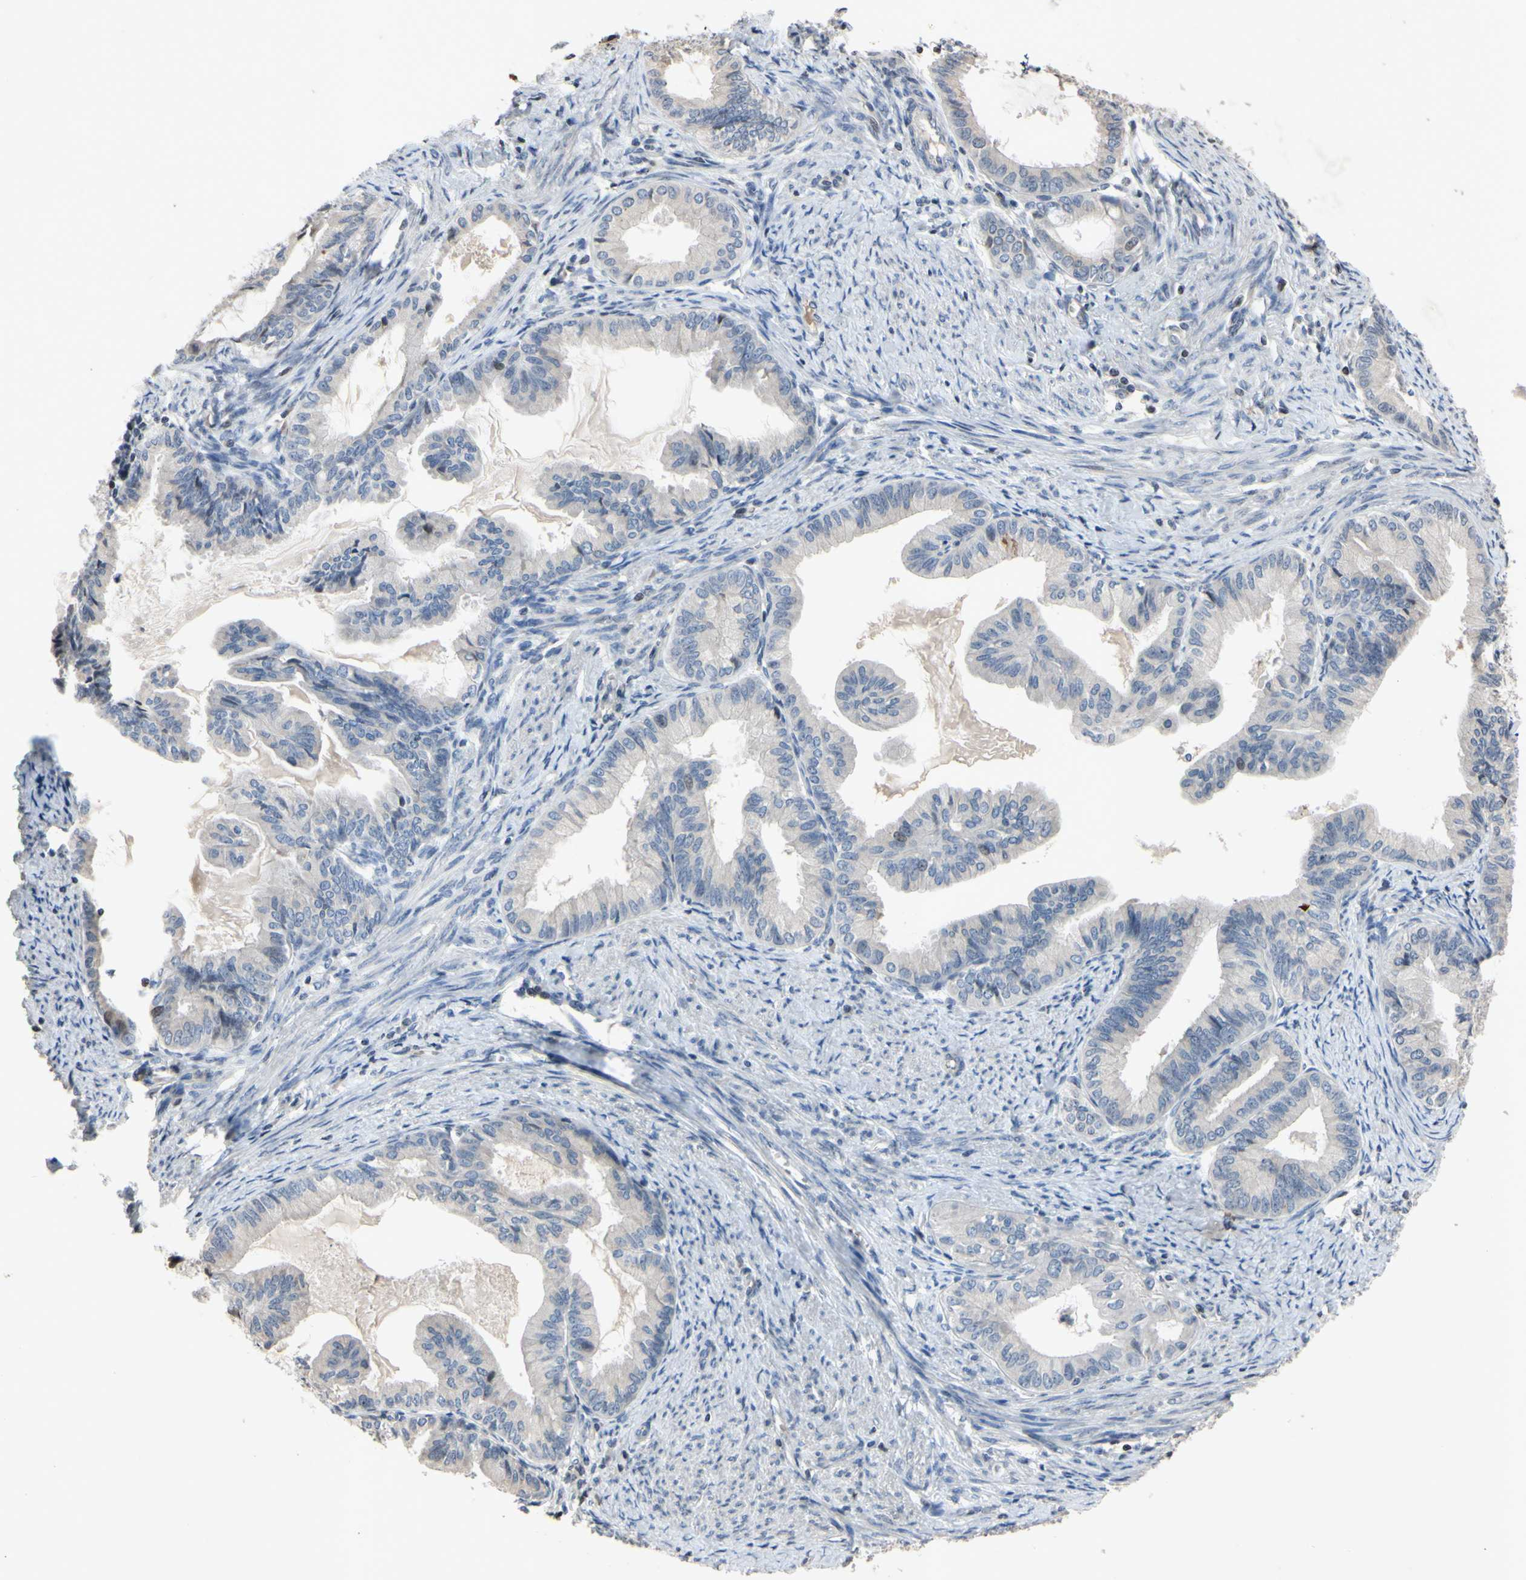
{"staining": {"intensity": "negative", "quantity": "none", "location": "none"}, "tissue": "endometrial cancer", "cell_type": "Tumor cells", "image_type": "cancer", "snomed": [{"axis": "morphology", "description": "Adenocarcinoma, NOS"}, {"axis": "topography", "description": "Endometrium"}], "caption": "Tumor cells are negative for protein expression in human endometrial cancer (adenocarcinoma).", "gene": "ARG1", "patient": {"sex": "female", "age": 86}}